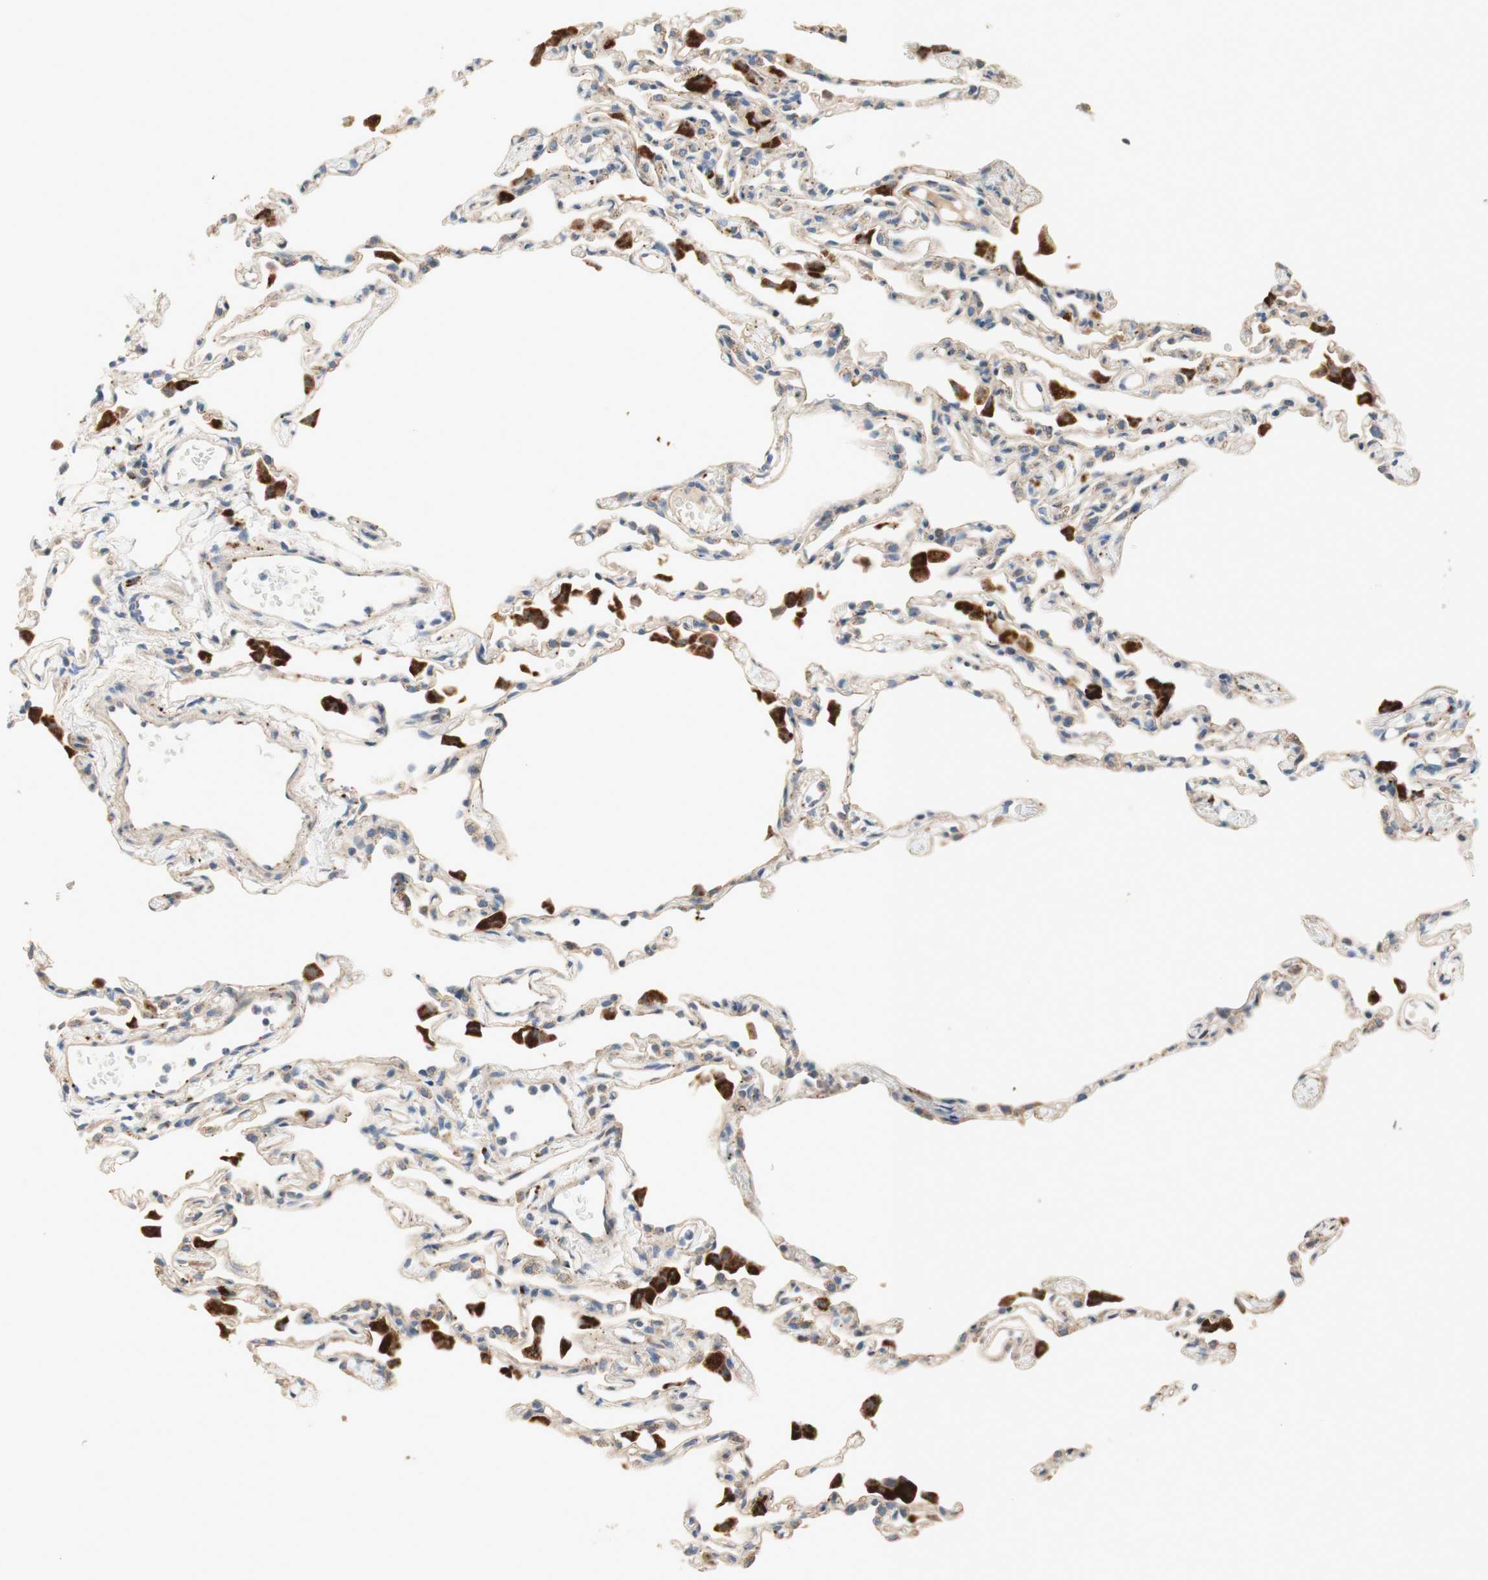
{"staining": {"intensity": "weak", "quantity": ">75%", "location": "cytoplasmic/membranous"}, "tissue": "lung", "cell_type": "Alveolar cells", "image_type": "normal", "snomed": [{"axis": "morphology", "description": "Normal tissue, NOS"}, {"axis": "topography", "description": "Lung"}], "caption": "IHC staining of normal lung, which demonstrates low levels of weak cytoplasmic/membranous expression in about >75% of alveolar cells indicating weak cytoplasmic/membranous protein positivity. The staining was performed using DAB (3,3'-diaminobenzidine) (brown) for protein detection and nuclei were counterstained in hematoxylin (blue).", "gene": "PTPN21", "patient": {"sex": "female", "age": 49}}